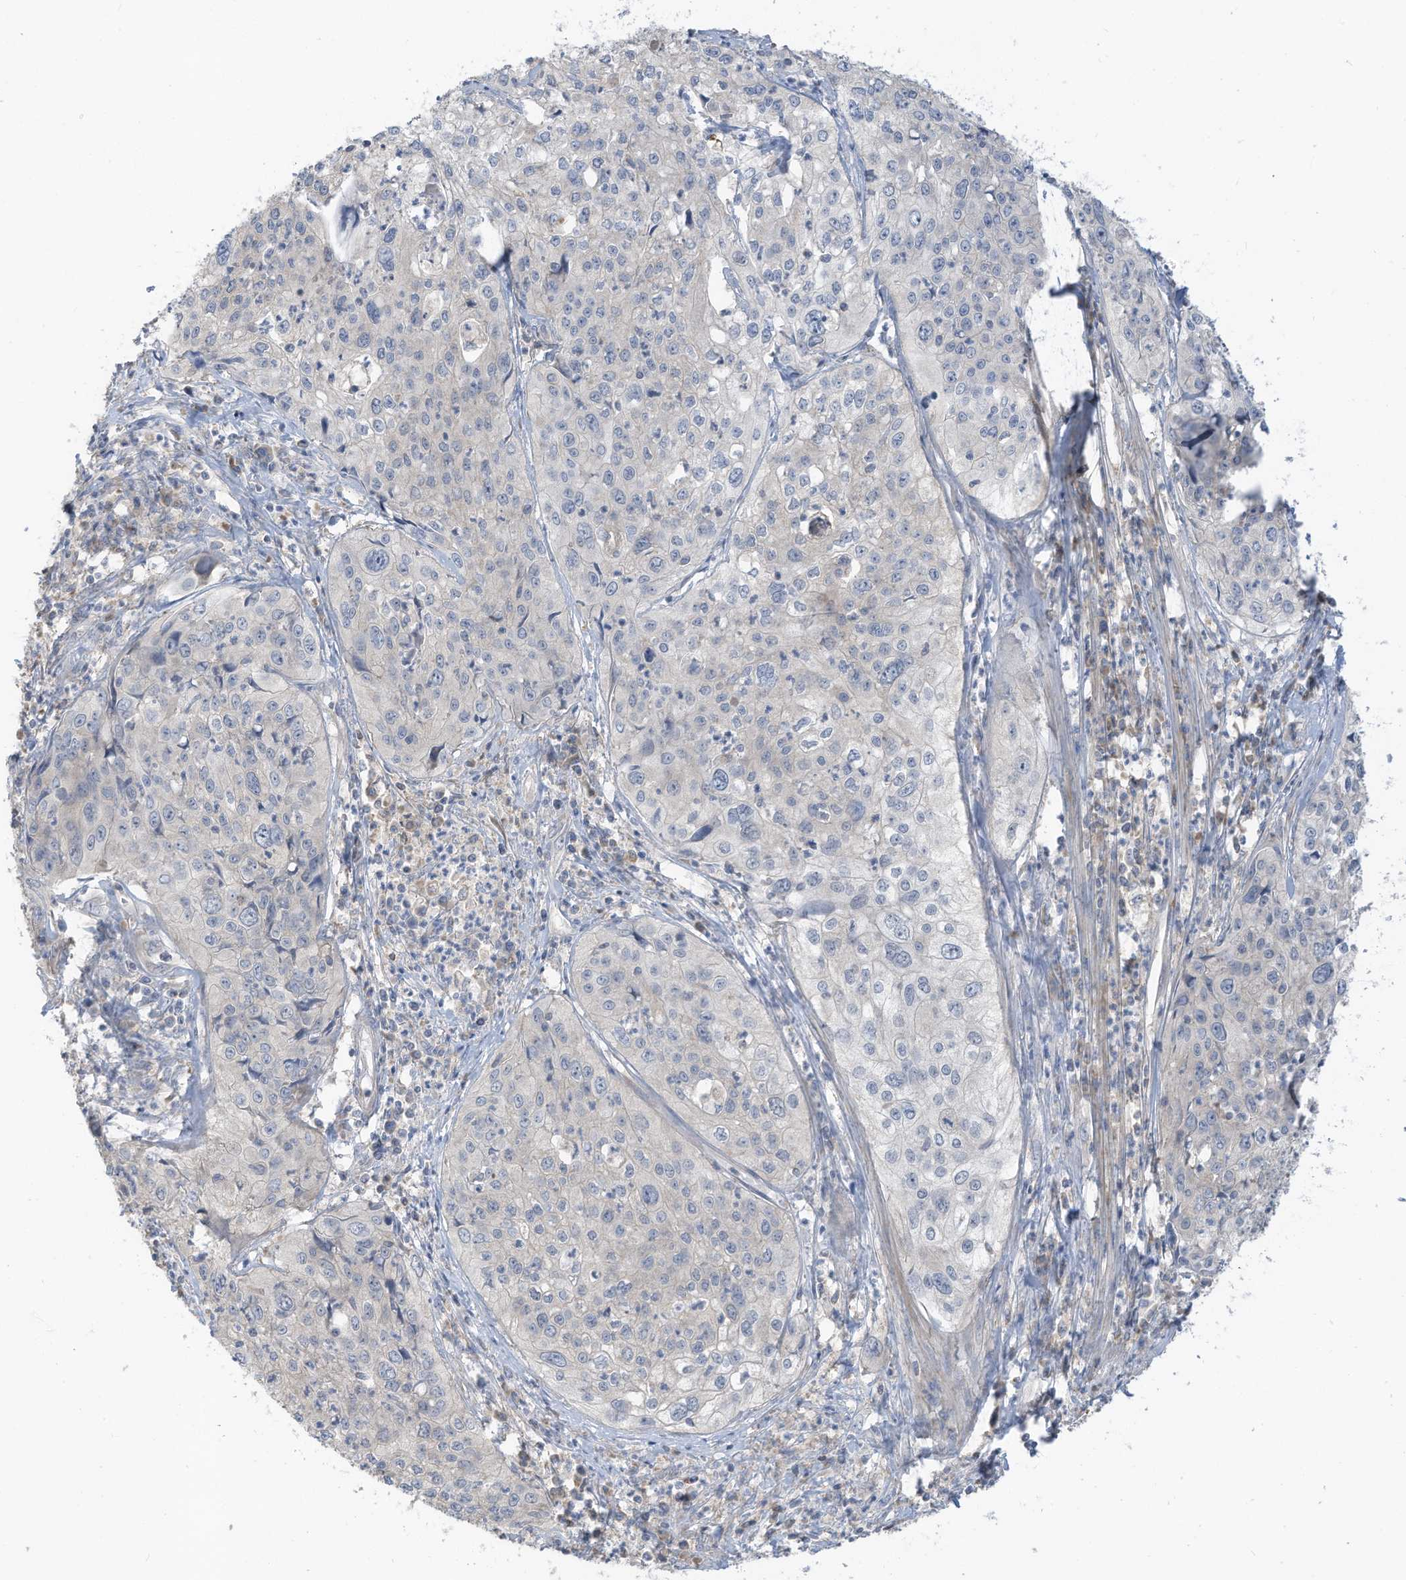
{"staining": {"intensity": "negative", "quantity": "none", "location": "none"}, "tissue": "cervical cancer", "cell_type": "Tumor cells", "image_type": "cancer", "snomed": [{"axis": "morphology", "description": "Squamous cell carcinoma, NOS"}, {"axis": "topography", "description": "Cervix"}], "caption": "A high-resolution image shows immunohistochemistry (IHC) staining of cervical squamous cell carcinoma, which exhibits no significant staining in tumor cells.", "gene": "GTPBP2", "patient": {"sex": "female", "age": 31}}